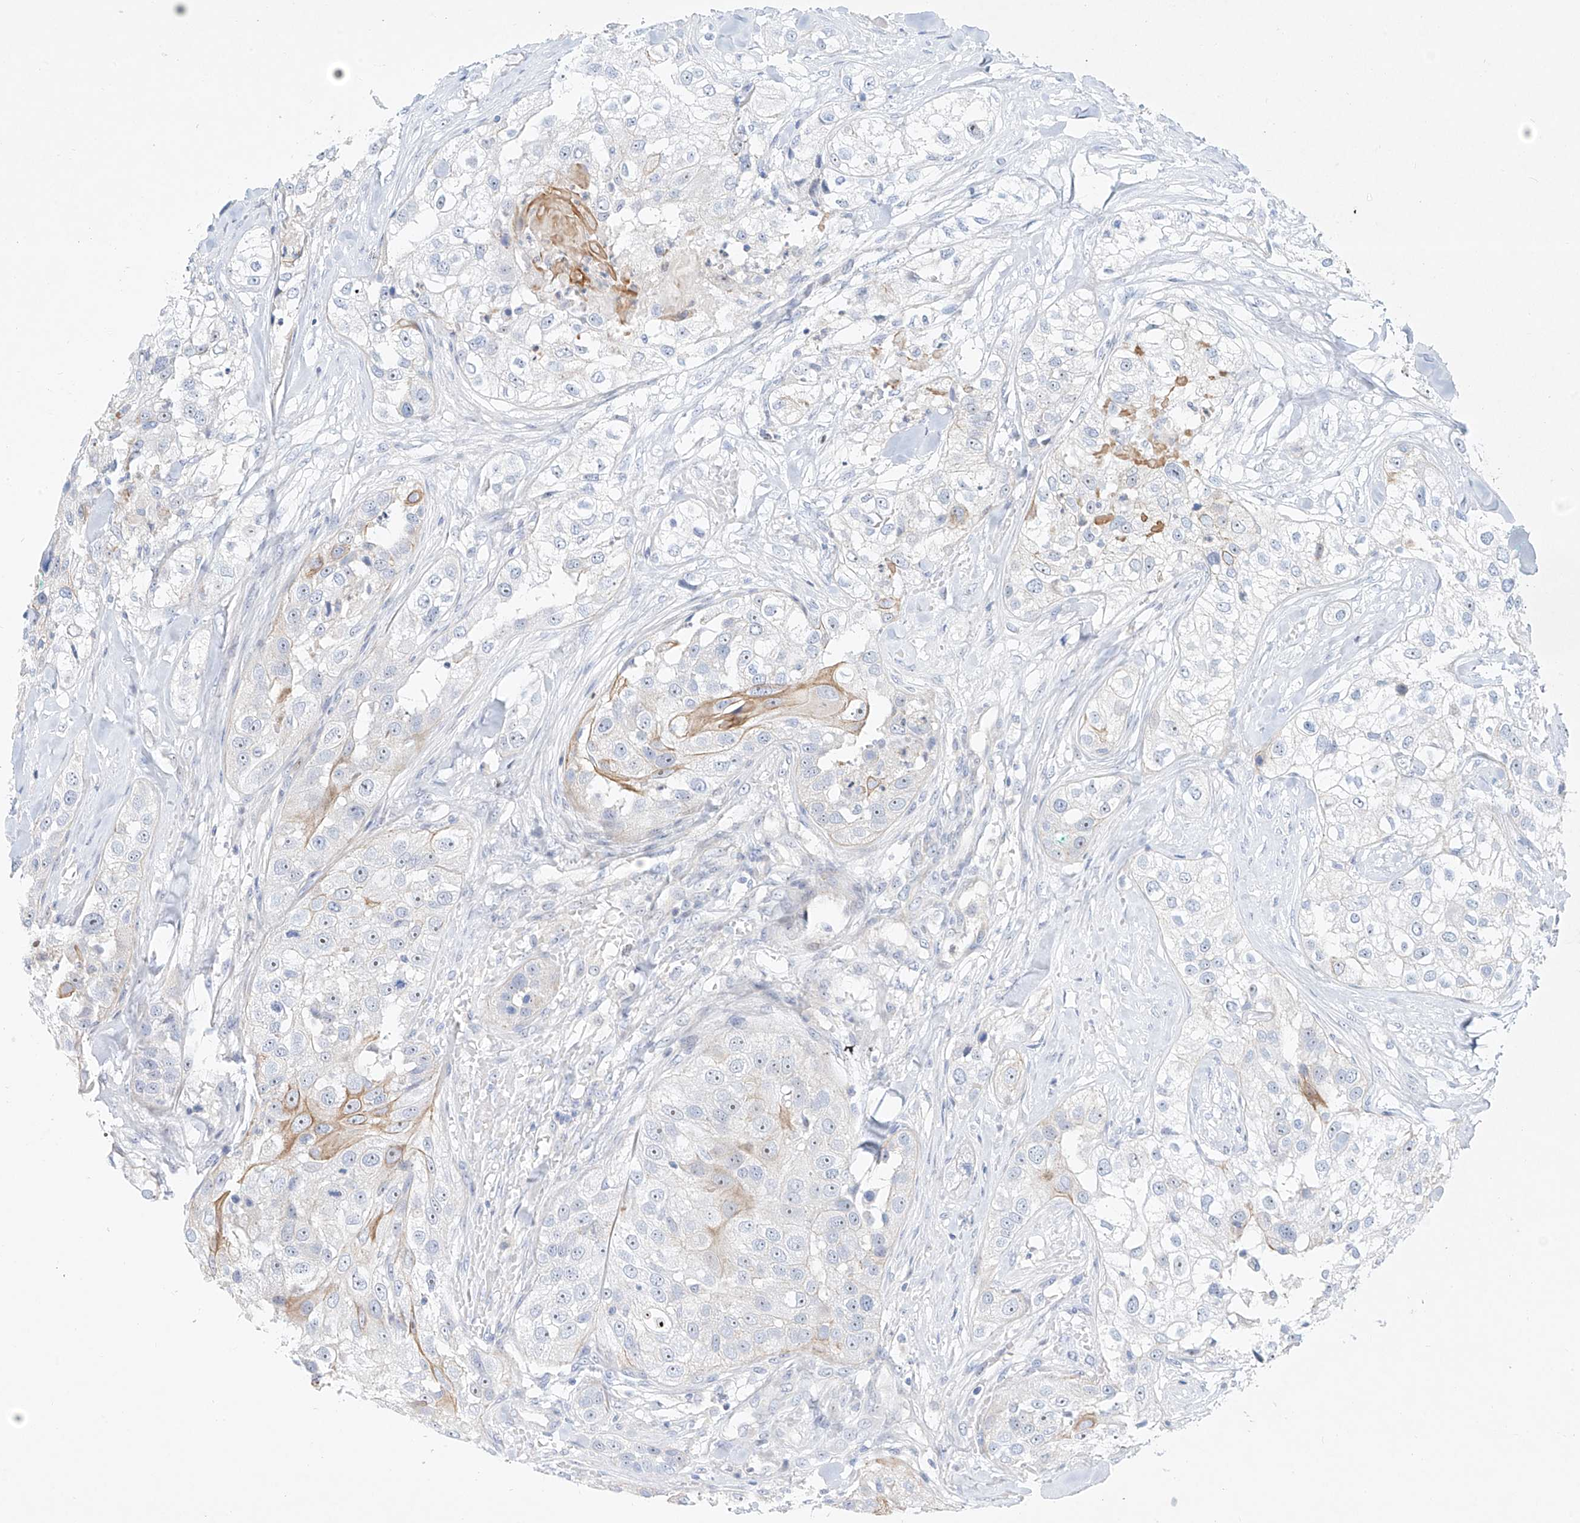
{"staining": {"intensity": "weak", "quantity": "<25%", "location": "cytoplasmic/membranous"}, "tissue": "head and neck cancer", "cell_type": "Tumor cells", "image_type": "cancer", "snomed": [{"axis": "morphology", "description": "Normal tissue, NOS"}, {"axis": "morphology", "description": "Squamous cell carcinoma, NOS"}, {"axis": "topography", "description": "Skeletal muscle"}, {"axis": "topography", "description": "Head-Neck"}], "caption": "DAB (3,3'-diaminobenzidine) immunohistochemical staining of human head and neck cancer (squamous cell carcinoma) demonstrates no significant staining in tumor cells.", "gene": "SNU13", "patient": {"sex": "male", "age": 51}}